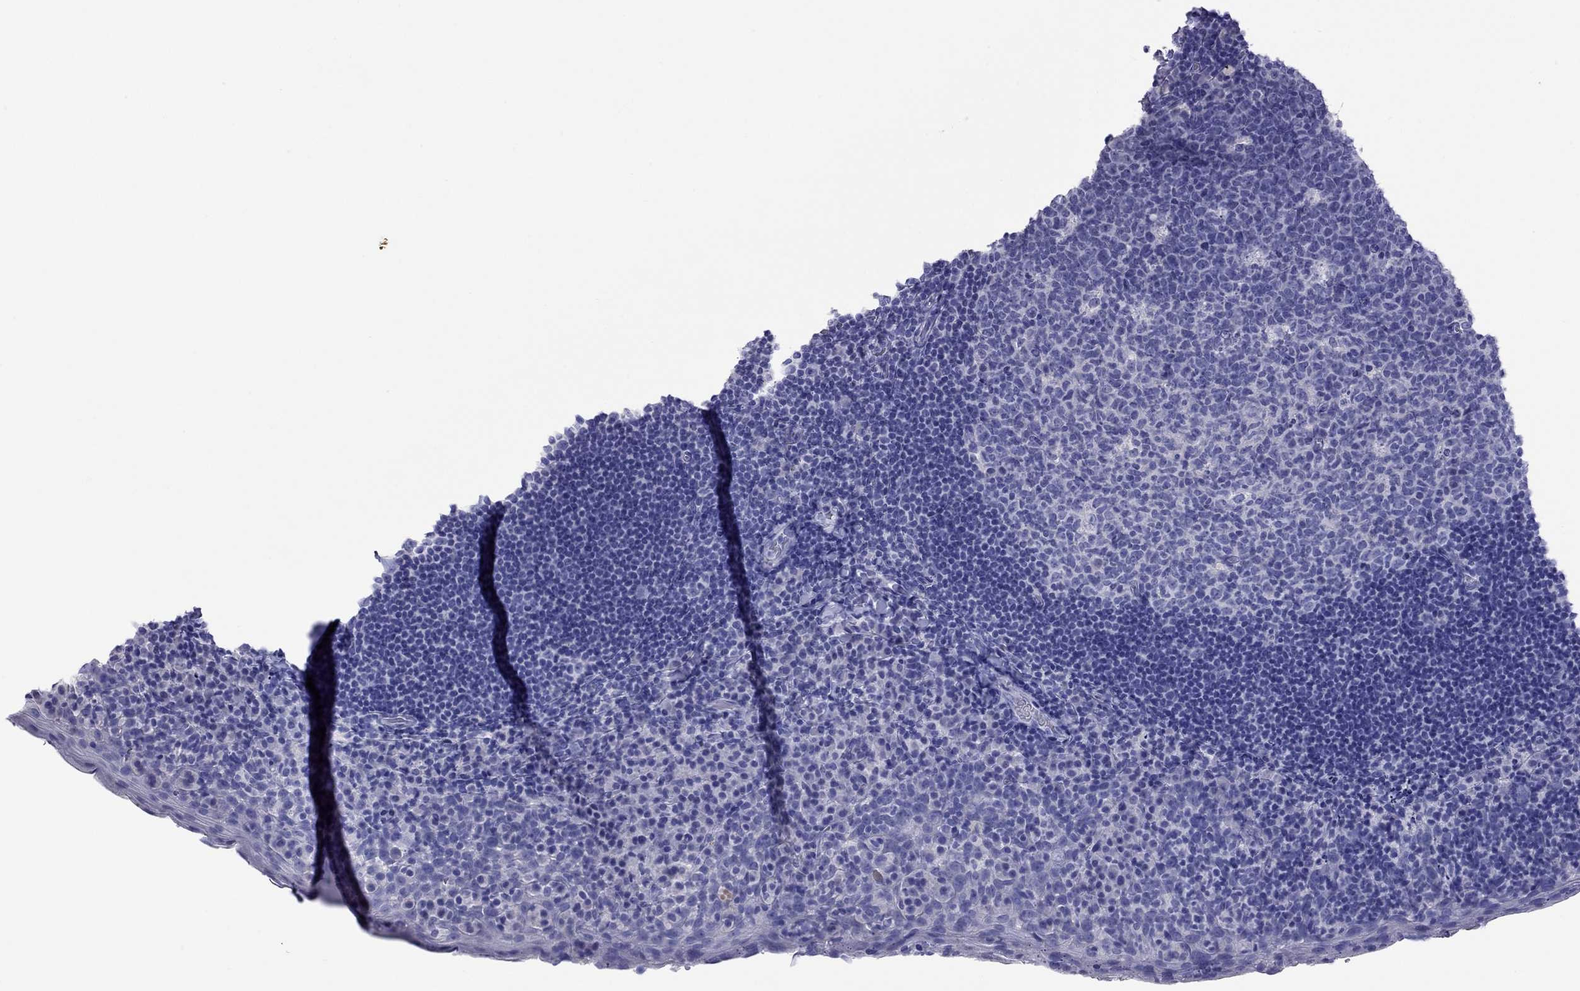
{"staining": {"intensity": "negative", "quantity": "none", "location": "none"}, "tissue": "tonsil", "cell_type": "Germinal center cells", "image_type": "normal", "snomed": [{"axis": "morphology", "description": "Normal tissue, NOS"}, {"axis": "topography", "description": "Tonsil"}], "caption": "Human tonsil stained for a protein using immunohistochemistry (IHC) reveals no staining in germinal center cells.", "gene": "FIGLA", "patient": {"sex": "male", "age": 17}}